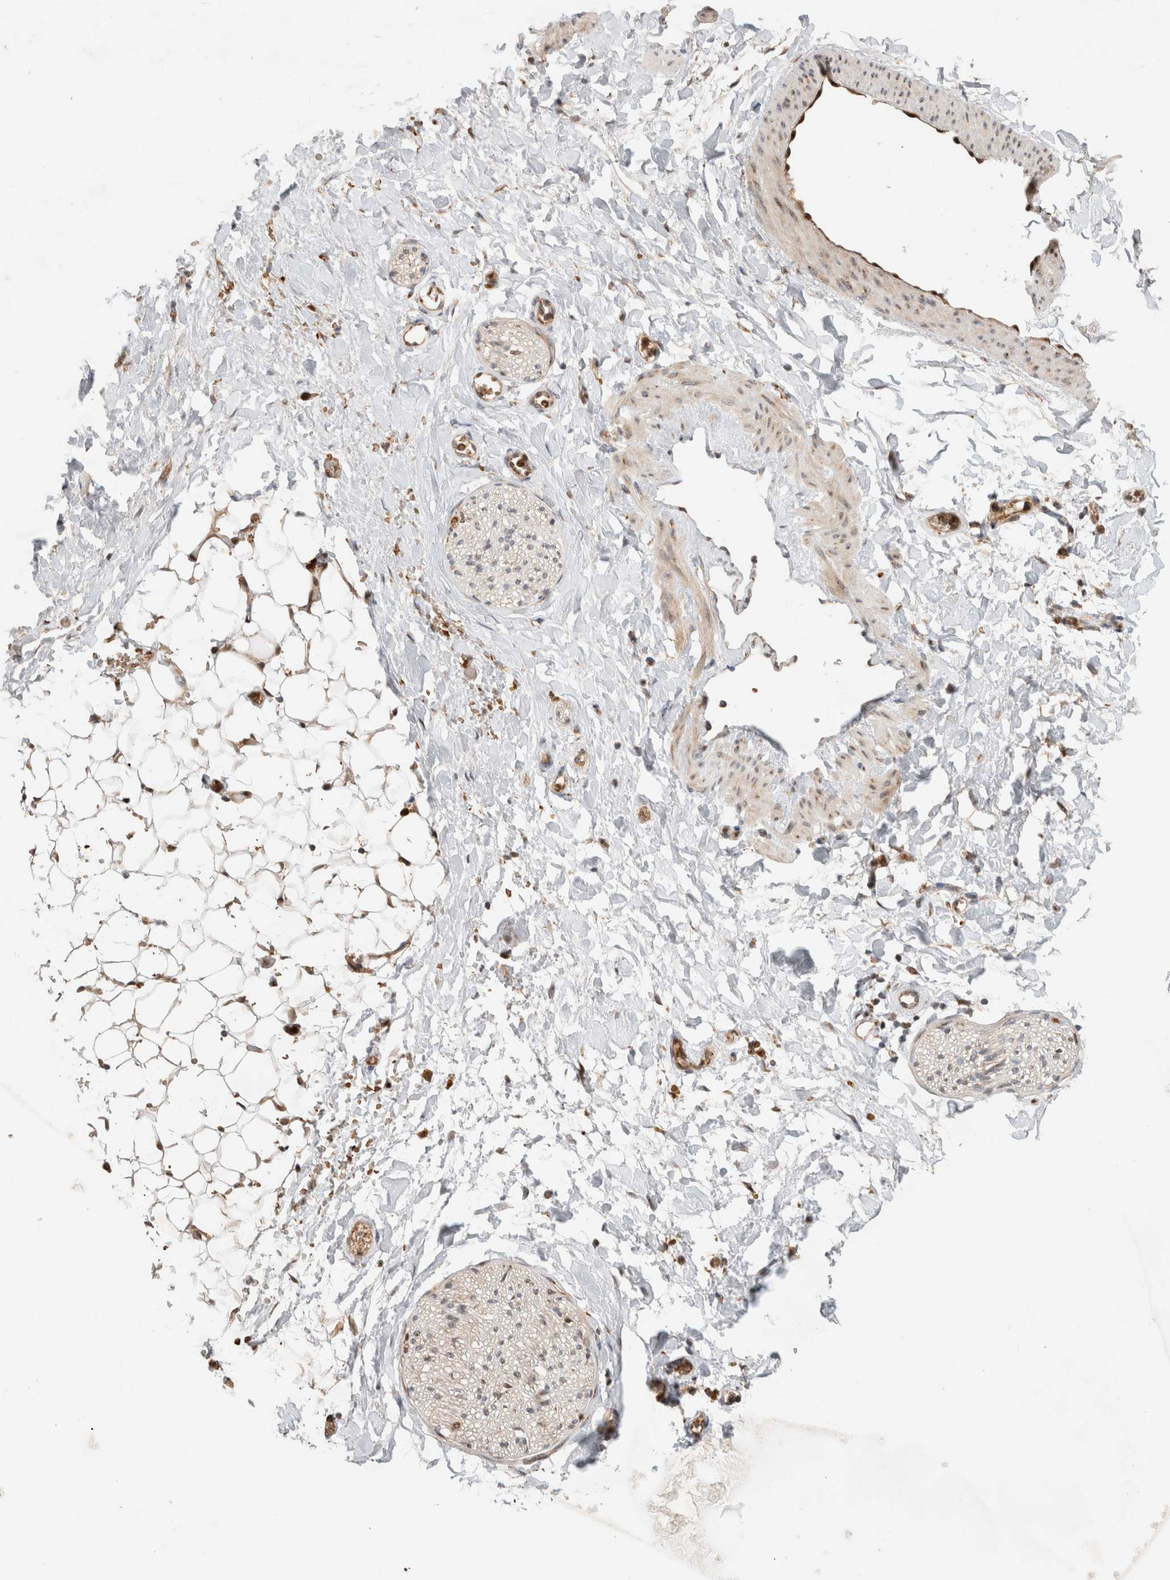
{"staining": {"intensity": "strong", "quantity": ">75%", "location": "cytoplasmic/membranous,nuclear"}, "tissue": "adipose tissue", "cell_type": "Adipocytes", "image_type": "normal", "snomed": [{"axis": "morphology", "description": "Normal tissue, NOS"}, {"axis": "topography", "description": "Kidney"}, {"axis": "topography", "description": "Peripheral nerve tissue"}], "caption": "Immunohistochemical staining of unremarkable human adipose tissue exhibits >75% levels of strong cytoplasmic/membranous,nuclear protein expression in approximately >75% of adipocytes.", "gene": "OTUD6B", "patient": {"sex": "male", "age": 7}}